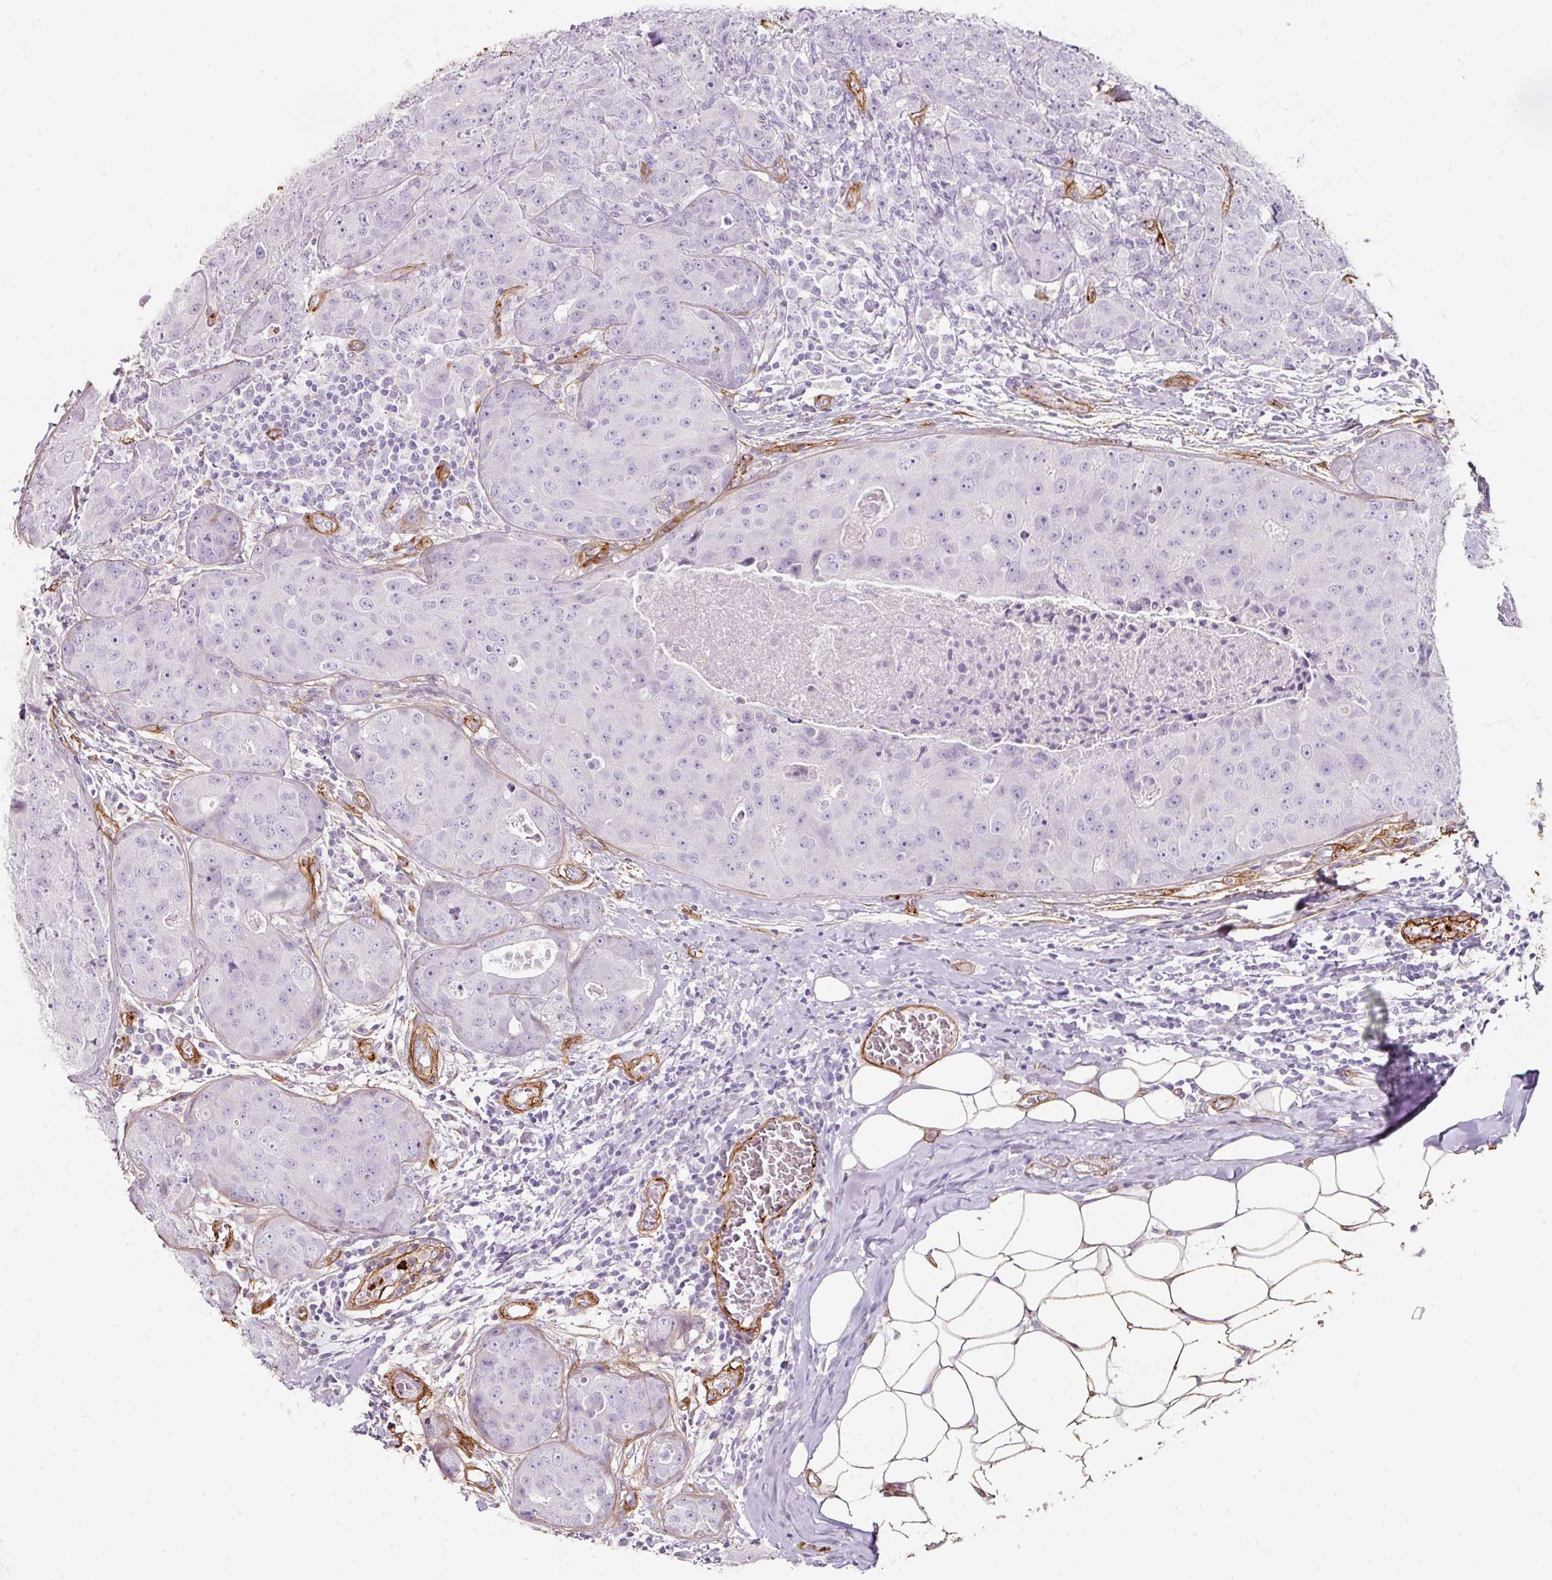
{"staining": {"intensity": "negative", "quantity": "none", "location": "none"}, "tissue": "breast cancer", "cell_type": "Tumor cells", "image_type": "cancer", "snomed": [{"axis": "morphology", "description": "Duct carcinoma"}, {"axis": "topography", "description": "Breast"}], "caption": "A photomicrograph of human invasive ductal carcinoma (breast) is negative for staining in tumor cells. The staining is performed using DAB brown chromogen with nuclei counter-stained in using hematoxylin.", "gene": "LOXL4", "patient": {"sex": "female", "age": 43}}